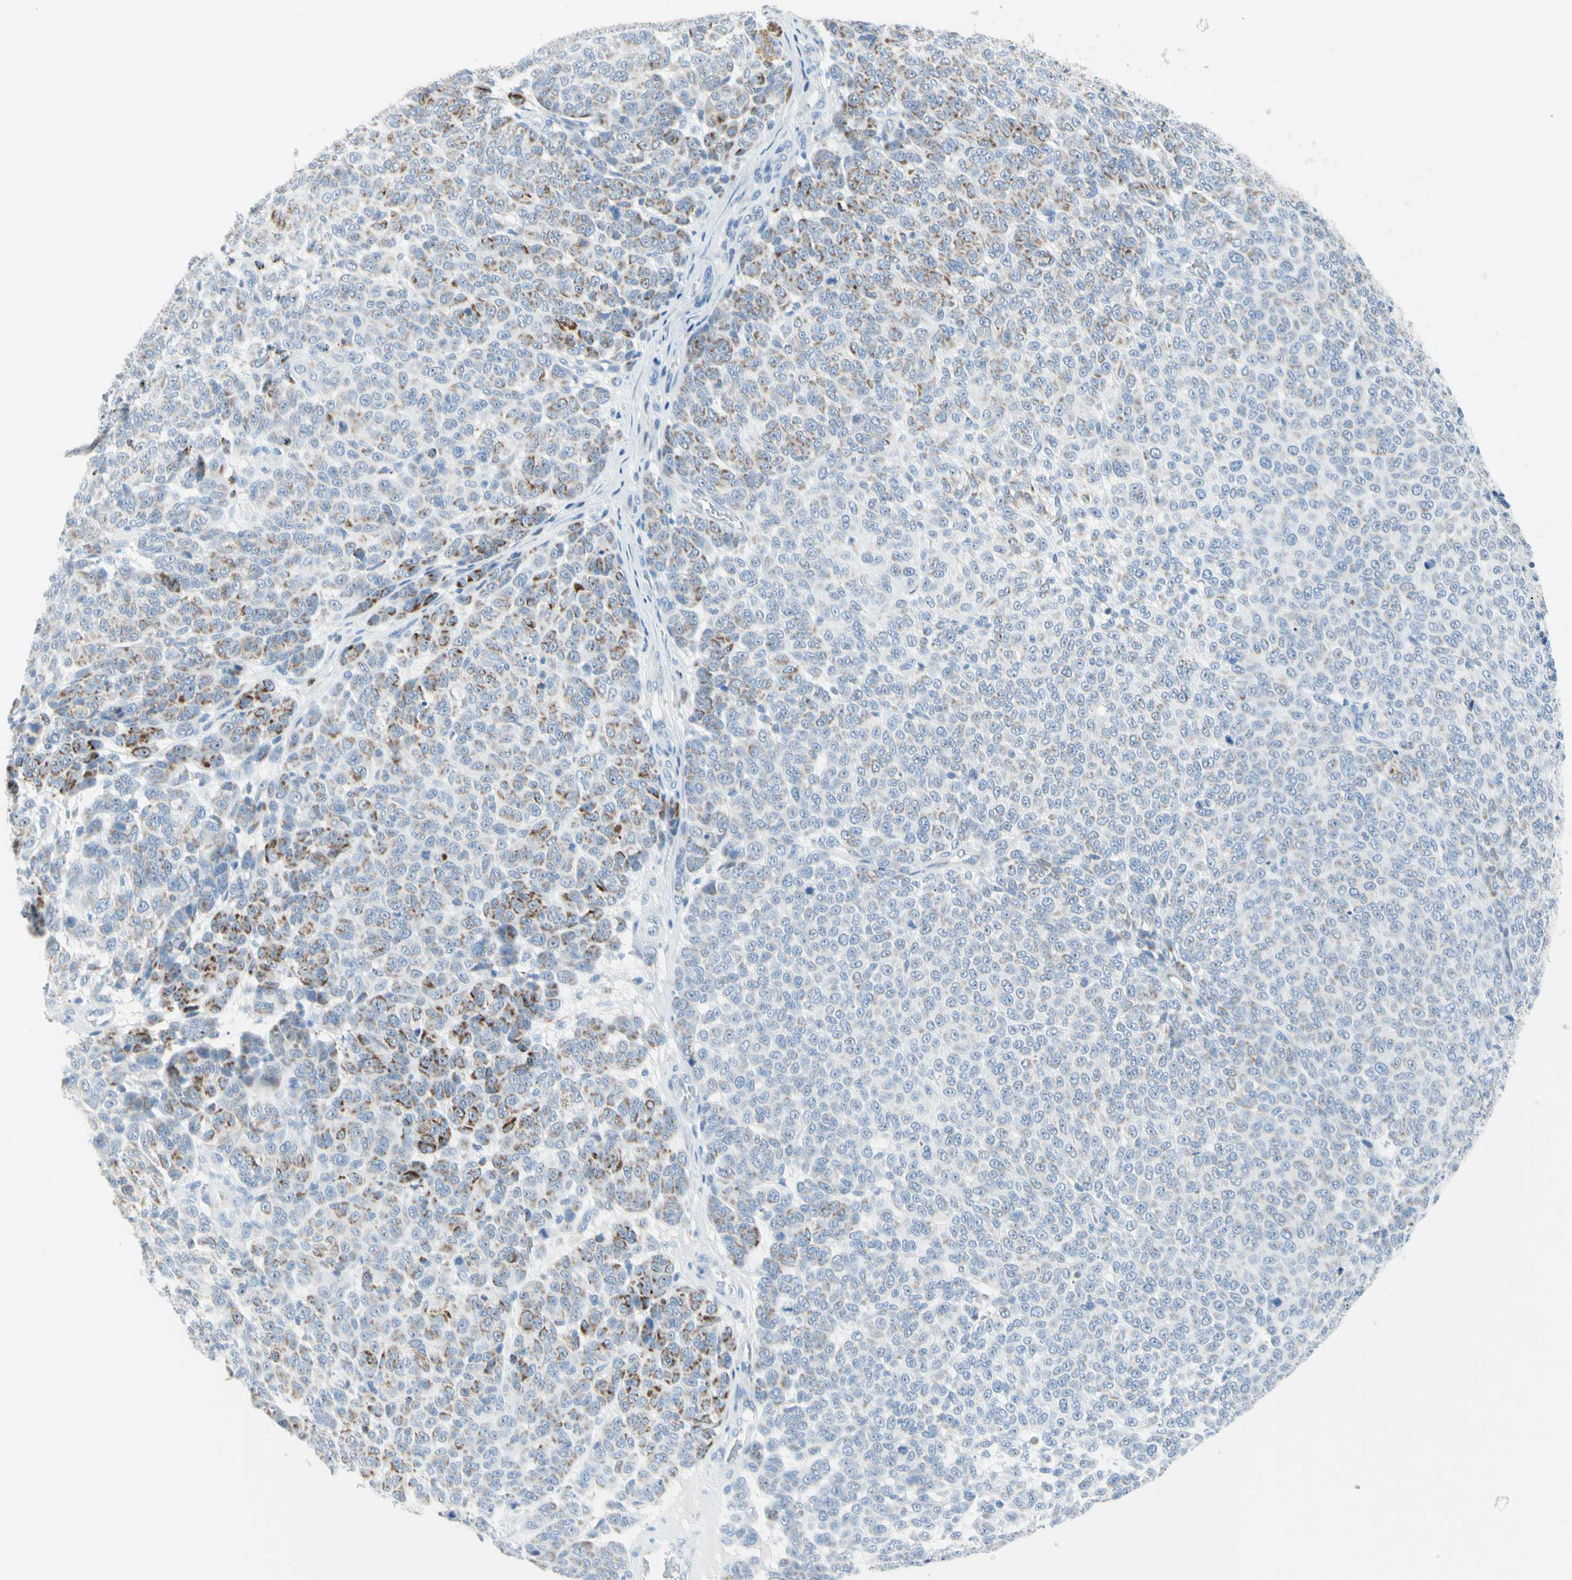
{"staining": {"intensity": "moderate", "quantity": "<25%", "location": "cytoplasmic/membranous"}, "tissue": "melanoma", "cell_type": "Tumor cells", "image_type": "cancer", "snomed": [{"axis": "morphology", "description": "Malignant melanoma, NOS"}, {"axis": "topography", "description": "Skin"}], "caption": "DAB (3,3'-diaminobenzidine) immunohistochemical staining of melanoma reveals moderate cytoplasmic/membranous protein staining in about <25% of tumor cells. (Brightfield microscopy of DAB IHC at high magnification).", "gene": "CYSLTR1", "patient": {"sex": "male", "age": 59}}